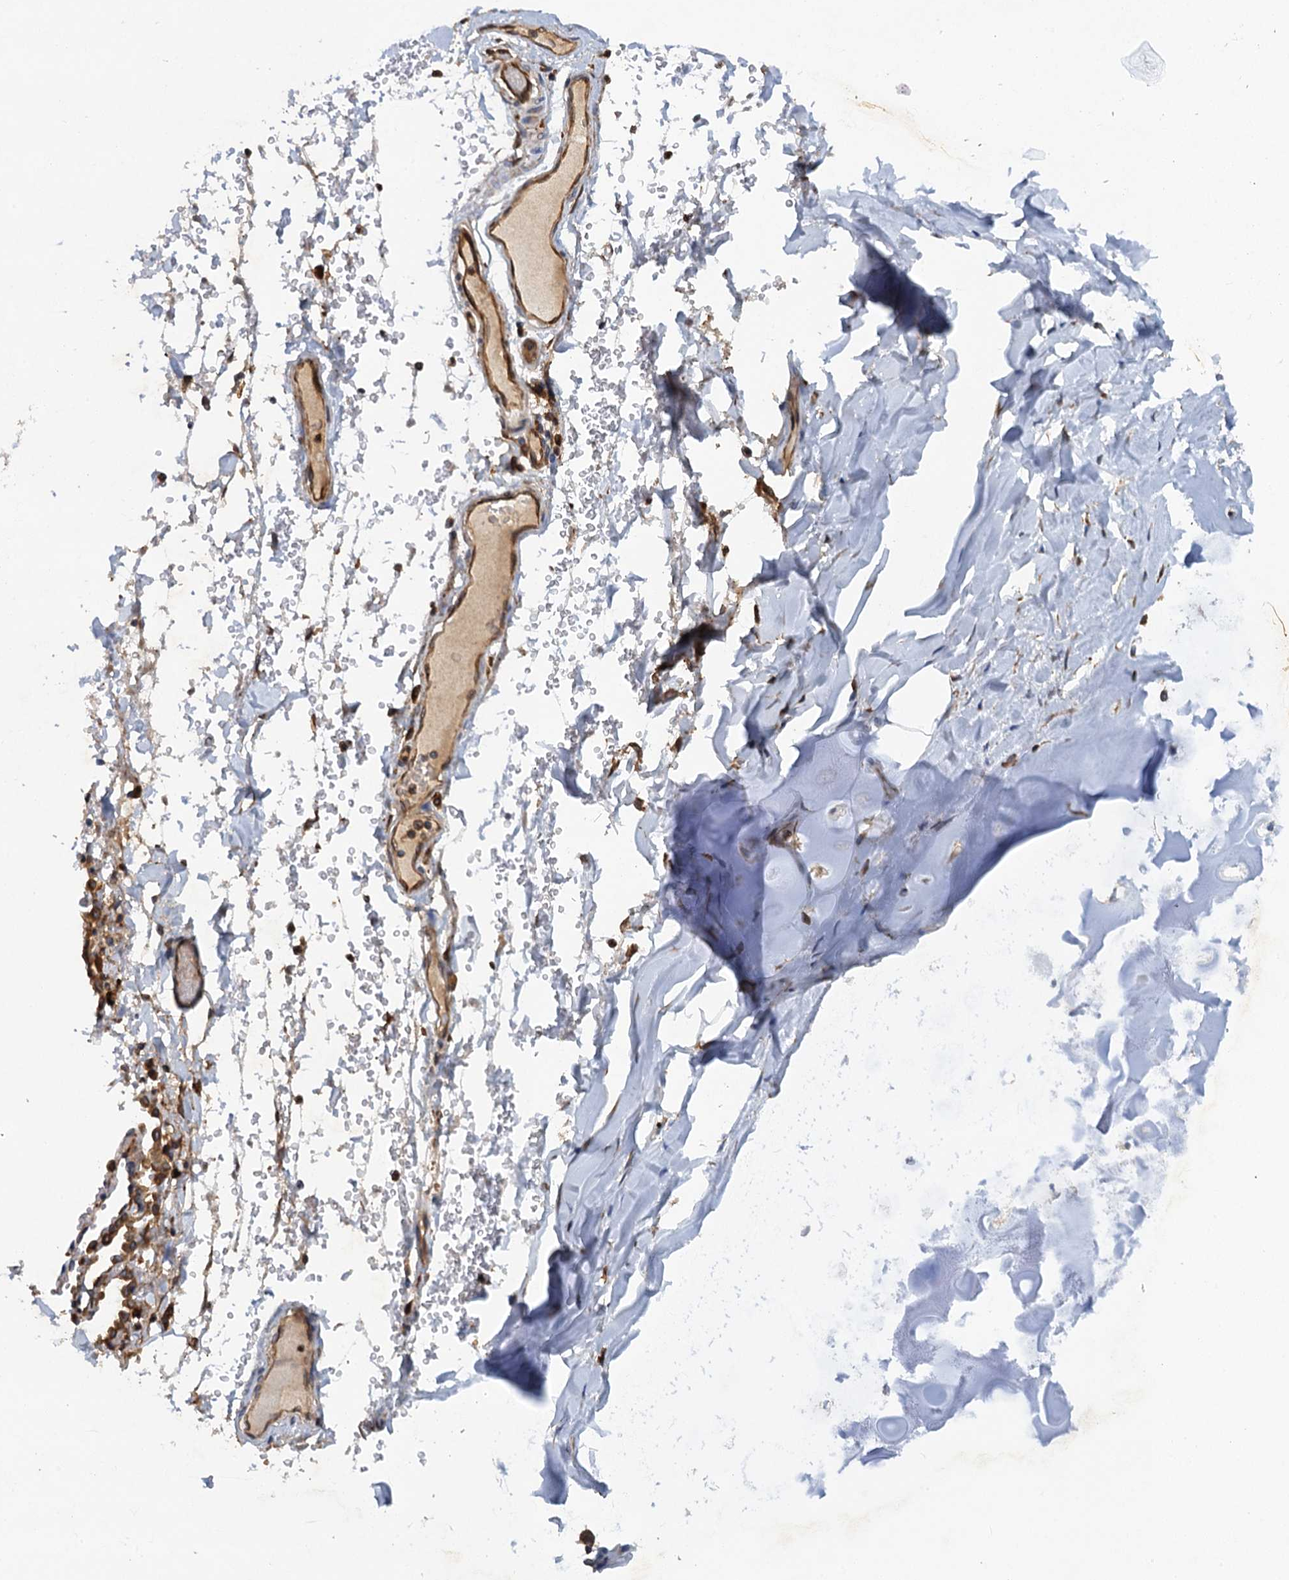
{"staining": {"intensity": "negative", "quantity": "none", "location": "none"}, "tissue": "adipose tissue", "cell_type": "Adipocytes", "image_type": "normal", "snomed": [{"axis": "morphology", "description": "Normal tissue, NOS"}, {"axis": "topography", "description": "Lymph node"}, {"axis": "topography", "description": "Cartilage tissue"}, {"axis": "topography", "description": "Bronchus"}], "caption": "Human adipose tissue stained for a protein using immunohistochemistry (IHC) displays no staining in adipocytes.", "gene": "ARMC5", "patient": {"sex": "male", "age": 63}}